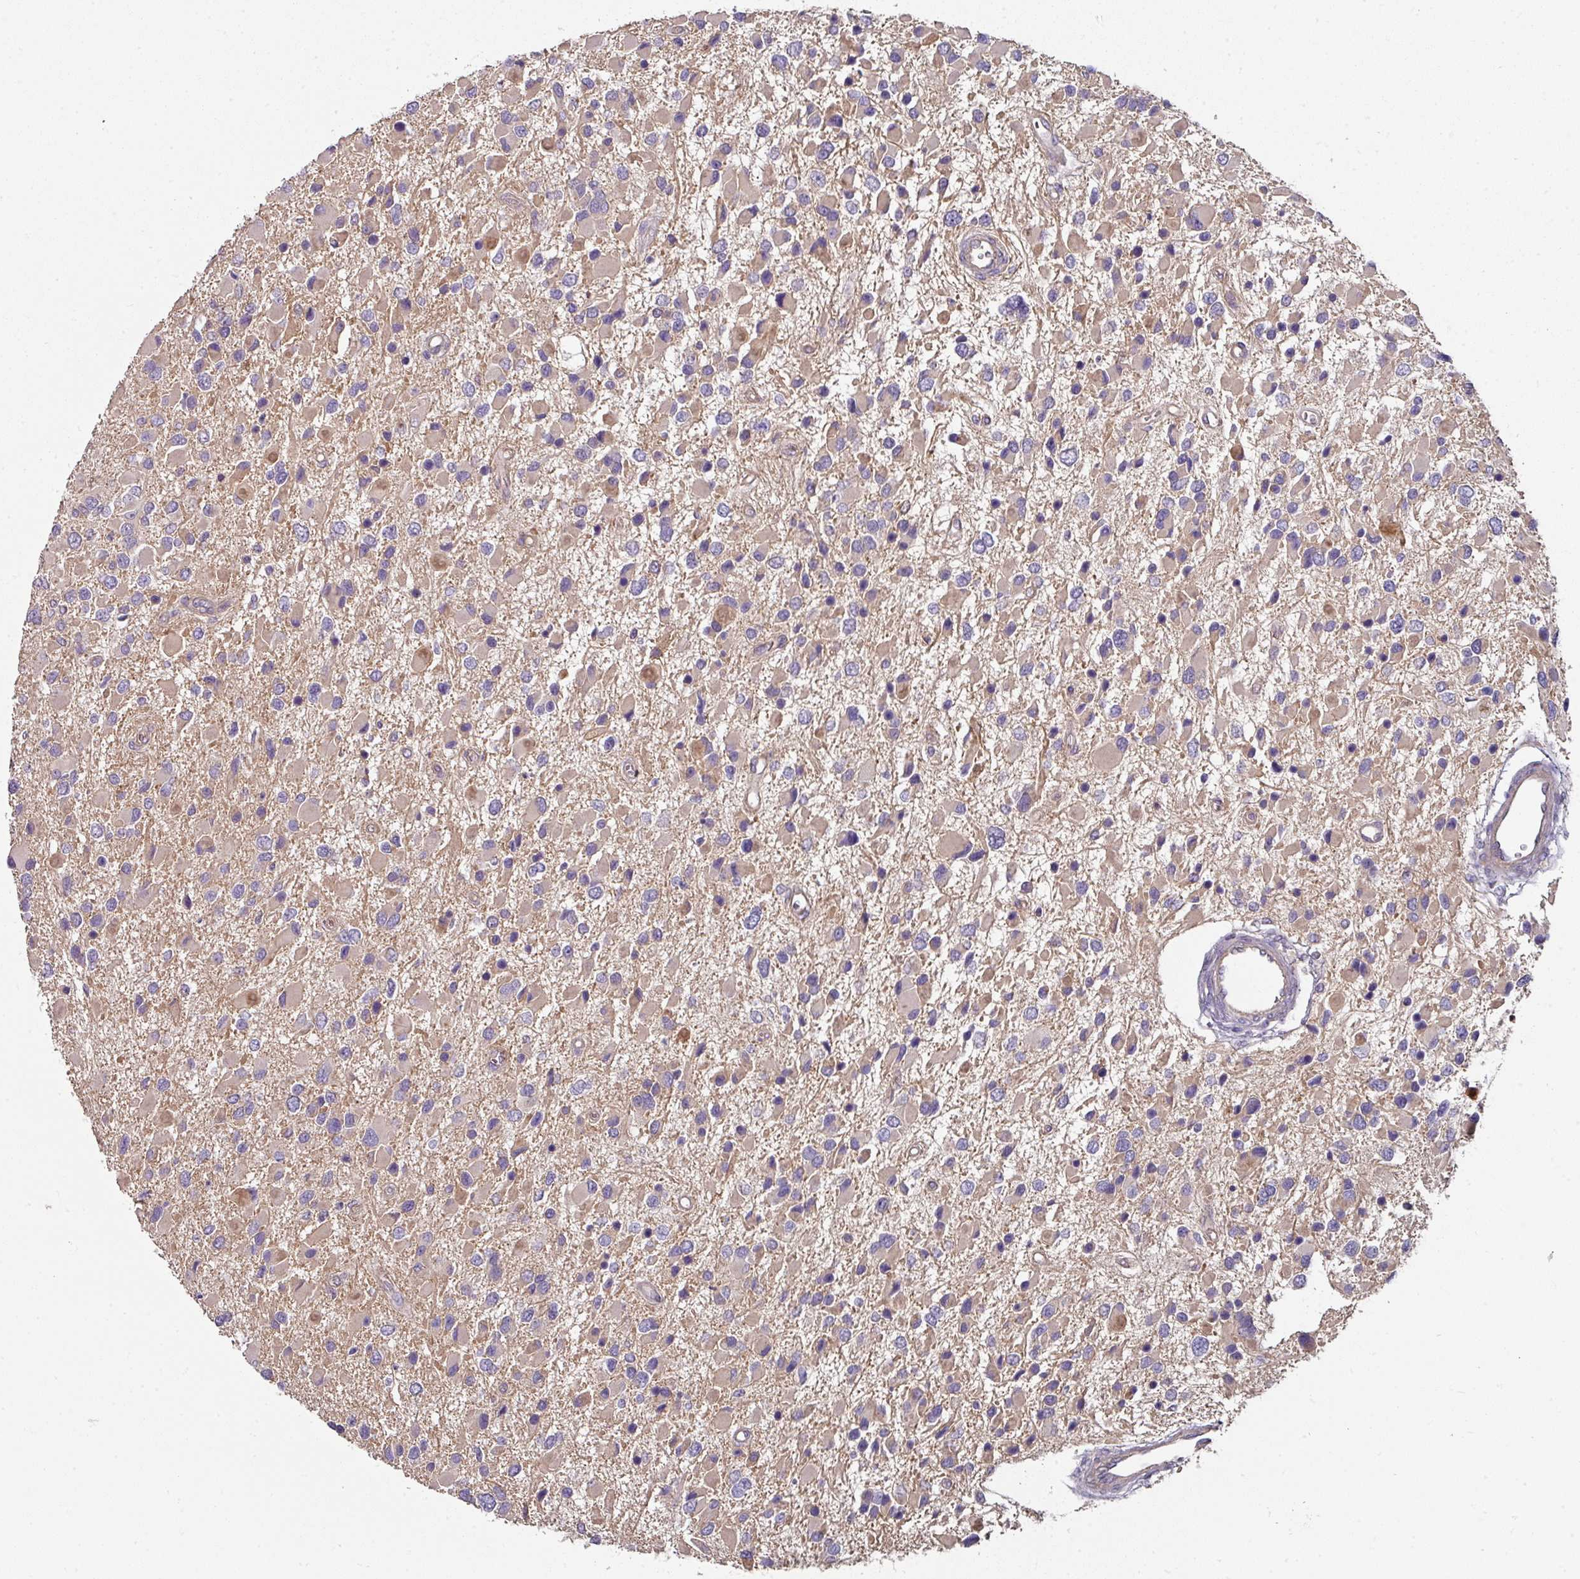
{"staining": {"intensity": "weak", "quantity": "<25%", "location": "cytoplasmic/membranous"}, "tissue": "glioma", "cell_type": "Tumor cells", "image_type": "cancer", "snomed": [{"axis": "morphology", "description": "Glioma, malignant, High grade"}, {"axis": "topography", "description": "Brain"}], "caption": "This micrograph is of malignant high-grade glioma stained with immunohistochemistry to label a protein in brown with the nuclei are counter-stained blue. There is no staining in tumor cells. (DAB immunohistochemistry with hematoxylin counter stain).", "gene": "C4orf48", "patient": {"sex": "male", "age": 53}}